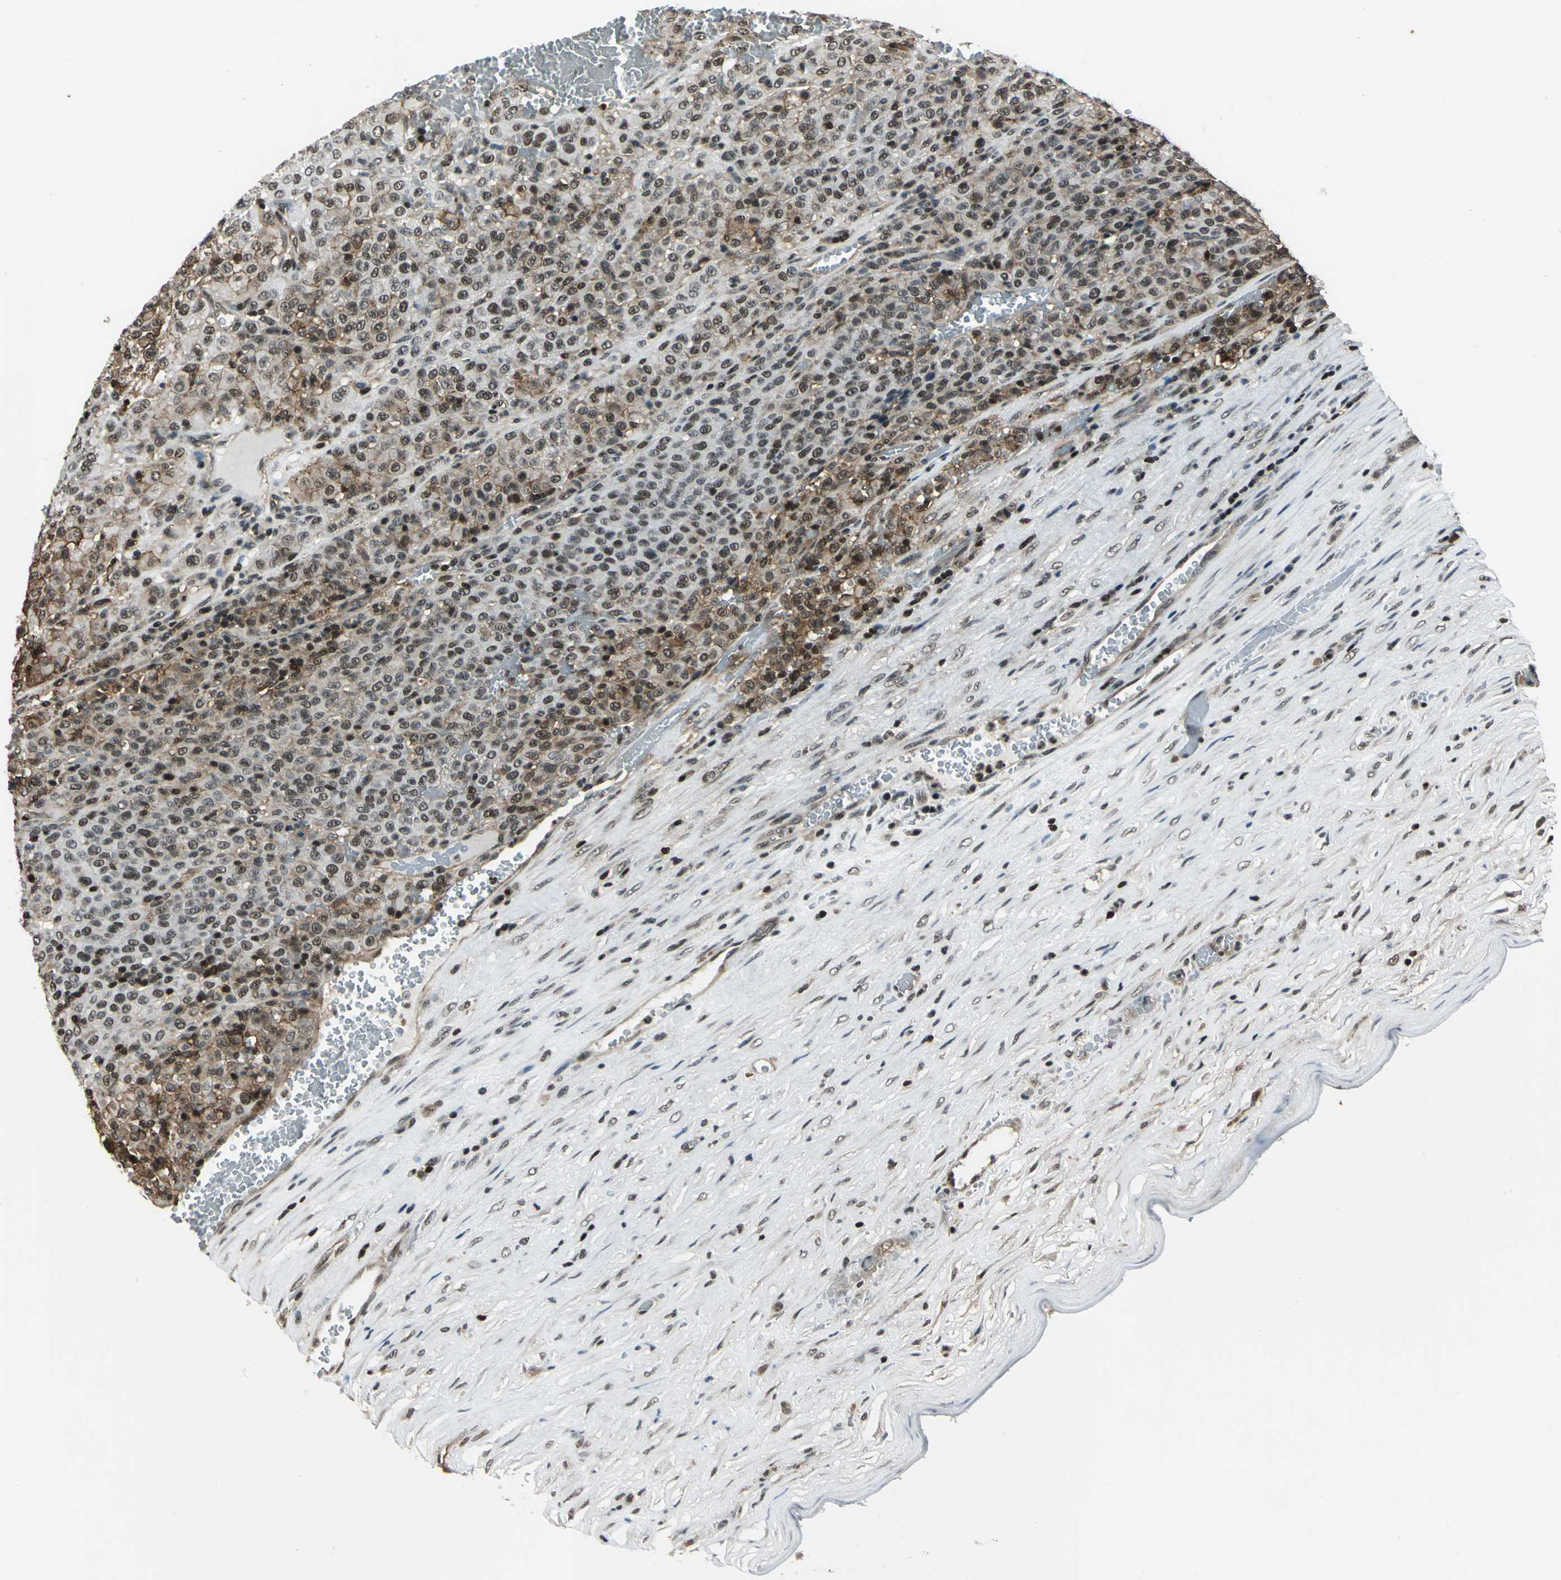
{"staining": {"intensity": "moderate", "quantity": "25%-75%", "location": "cytoplasmic/membranous,nuclear"}, "tissue": "melanoma", "cell_type": "Tumor cells", "image_type": "cancer", "snomed": [{"axis": "morphology", "description": "Malignant melanoma, Metastatic site"}, {"axis": "topography", "description": "Pancreas"}], "caption": "Human melanoma stained with a brown dye exhibits moderate cytoplasmic/membranous and nuclear positive staining in approximately 25%-75% of tumor cells.", "gene": "NR2C2", "patient": {"sex": "female", "age": 30}}